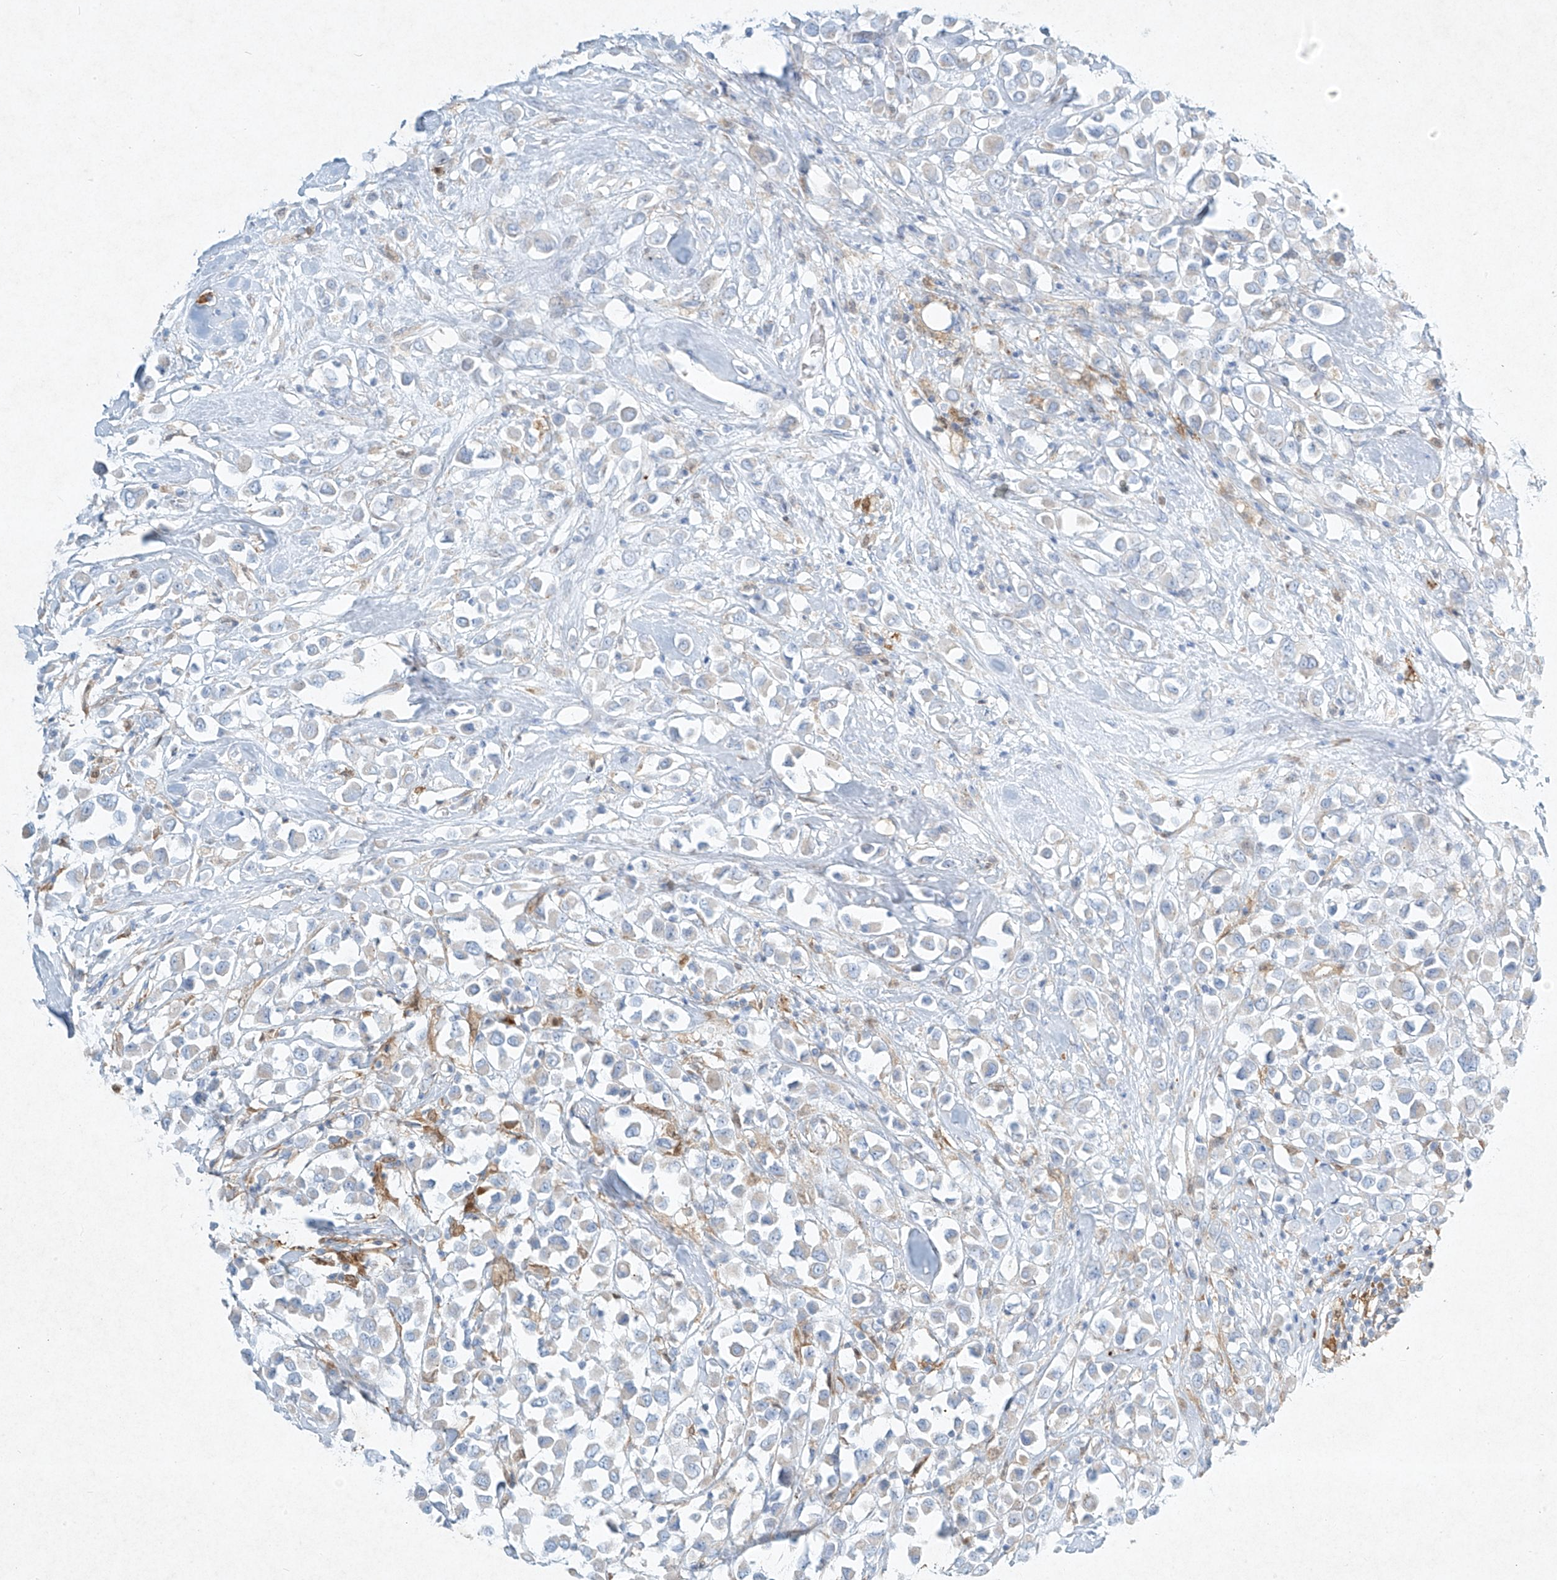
{"staining": {"intensity": "negative", "quantity": "none", "location": "none"}, "tissue": "breast cancer", "cell_type": "Tumor cells", "image_type": "cancer", "snomed": [{"axis": "morphology", "description": "Duct carcinoma"}, {"axis": "topography", "description": "Breast"}], "caption": "Breast intraductal carcinoma was stained to show a protein in brown. There is no significant expression in tumor cells. (Brightfield microscopy of DAB IHC at high magnification).", "gene": "PLEK", "patient": {"sex": "female", "age": 61}}